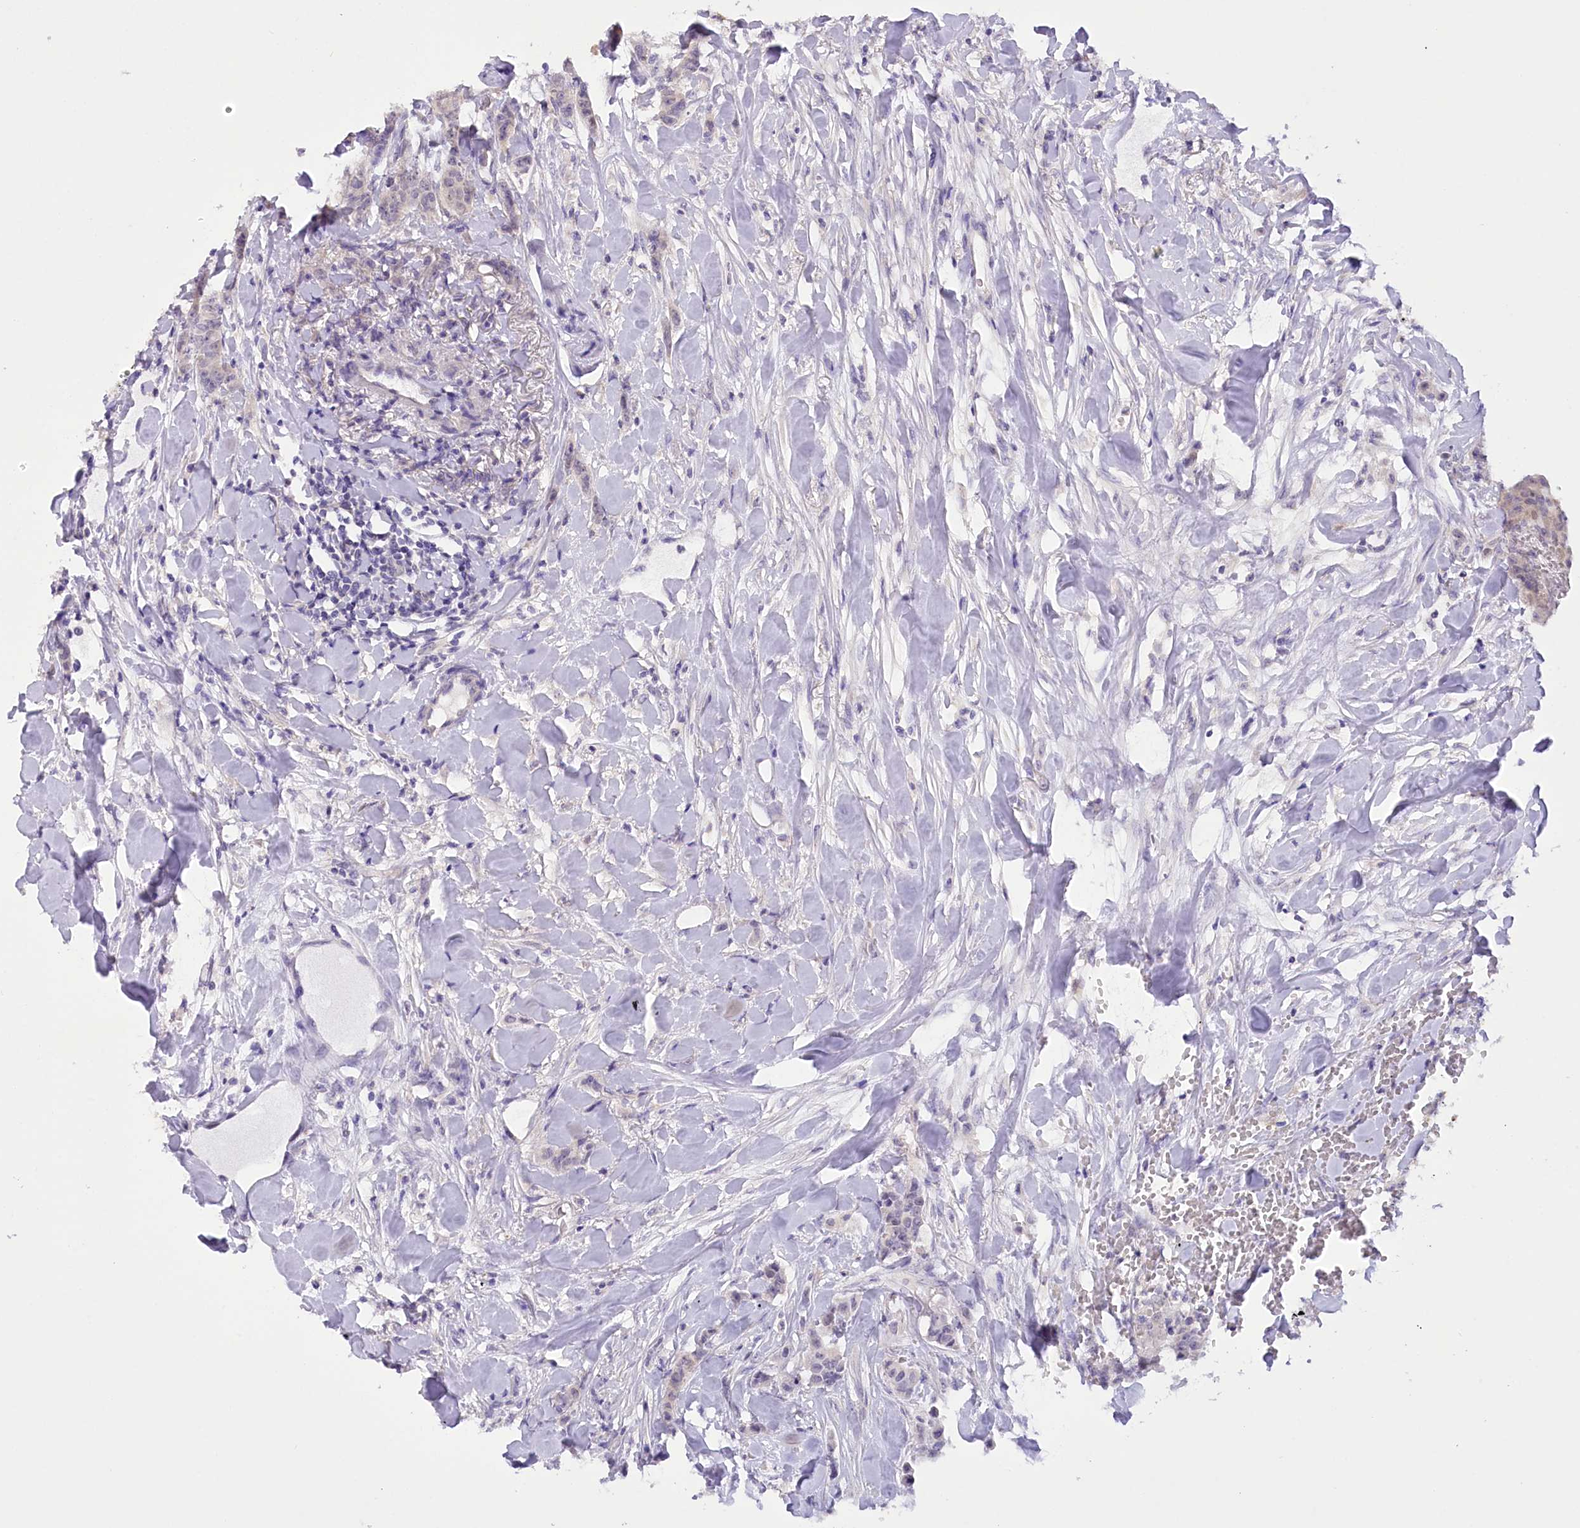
{"staining": {"intensity": "negative", "quantity": "none", "location": "none"}, "tissue": "breast cancer", "cell_type": "Tumor cells", "image_type": "cancer", "snomed": [{"axis": "morphology", "description": "Duct carcinoma"}, {"axis": "topography", "description": "Breast"}], "caption": "Tumor cells show no significant positivity in infiltrating ductal carcinoma (breast).", "gene": "DCUN1D1", "patient": {"sex": "female", "age": 40}}